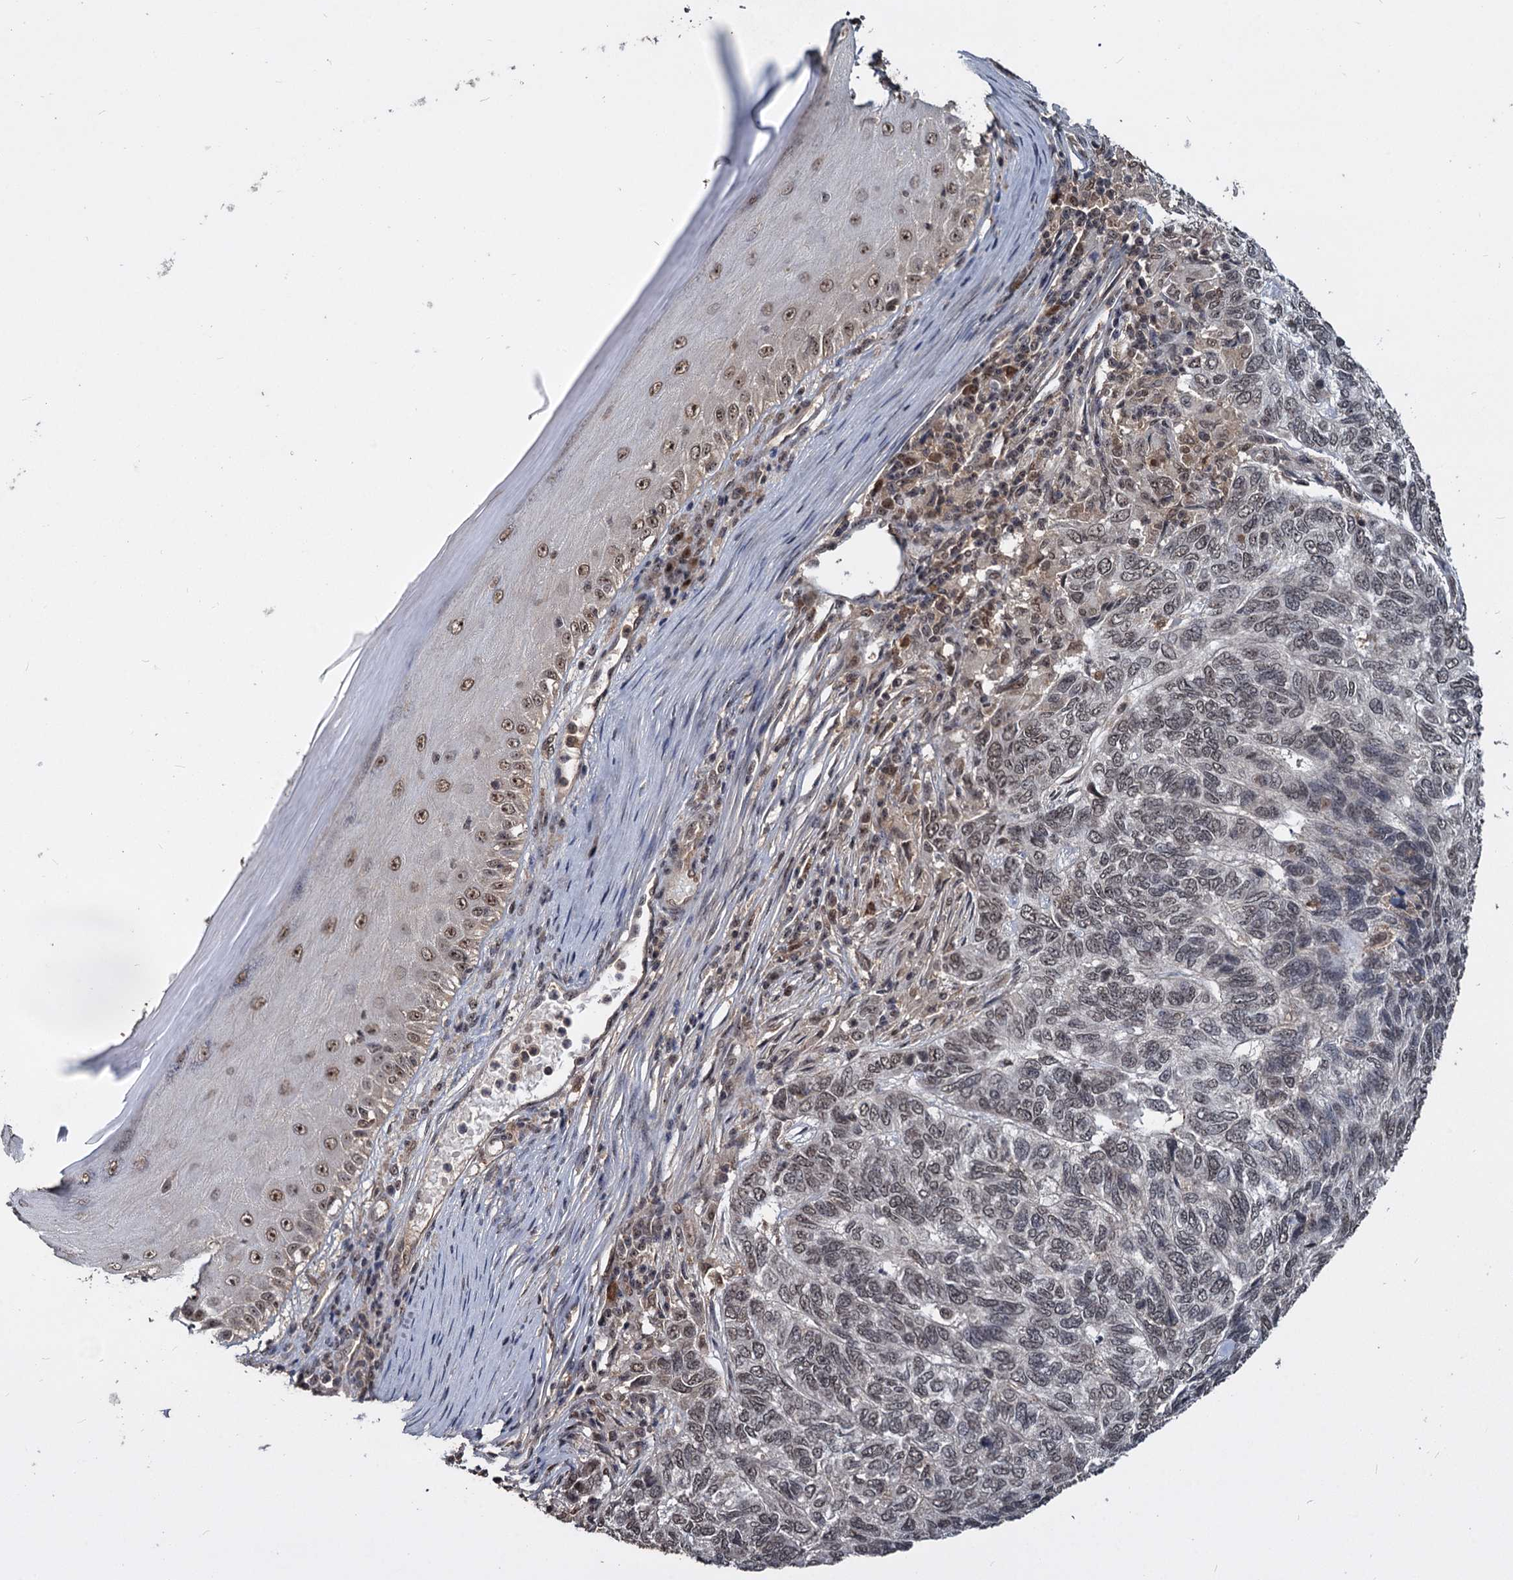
{"staining": {"intensity": "weak", "quantity": "25%-75%", "location": "nuclear"}, "tissue": "skin cancer", "cell_type": "Tumor cells", "image_type": "cancer", "snomed": [{"axis": "morphology", "description": "Basal cell carcinoma"}, {"axis": "topography", "description": "Skin"}], "caption": "Skin cancer stained with DAB (3,3'-diaminobenzidine) IHC reveals low levels of weak nuclear positivity in about 25%-75% of tumor cells.", "gene": "FAM216B", "patient": {"sex": "female", "age": 65}}